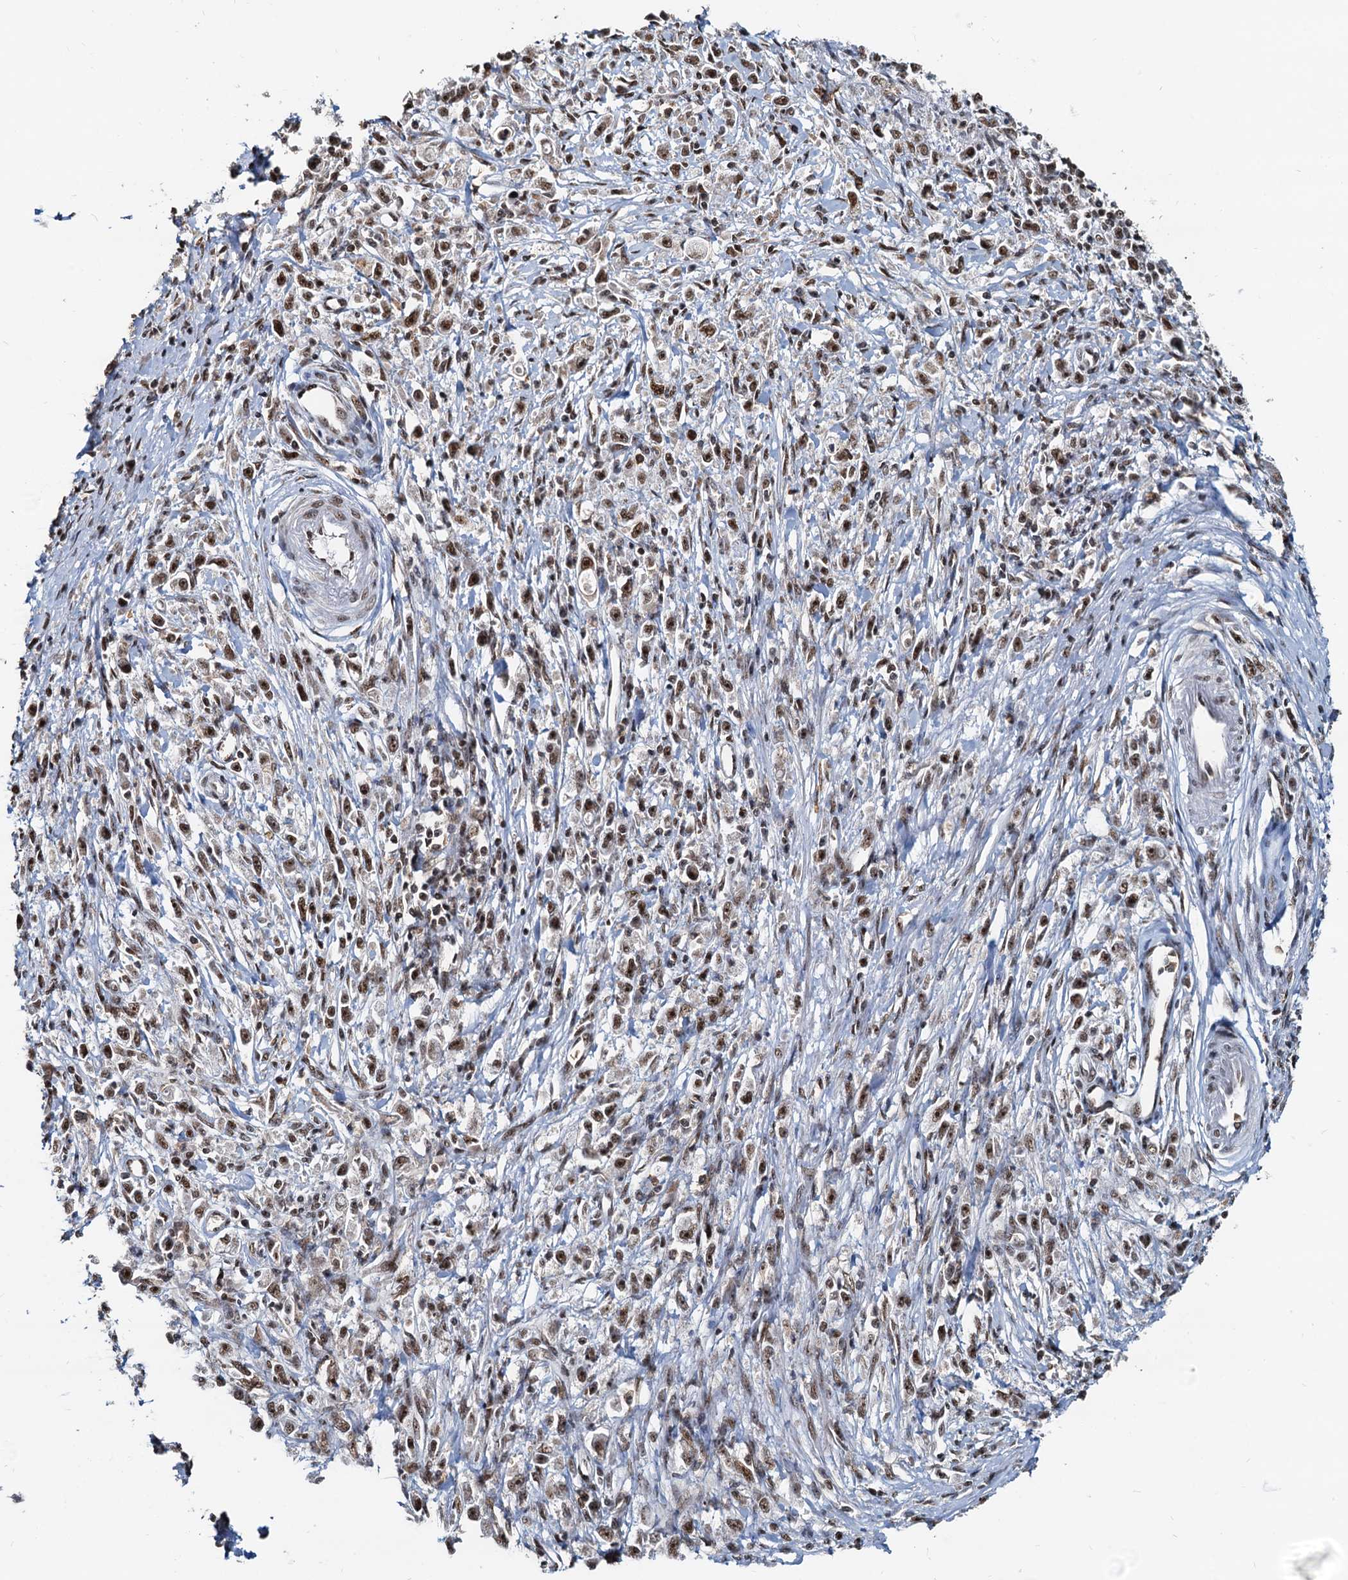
{"staining": {"intensity": "moderate", "quantity": ">75%", "location": "nuclear"}, "tissue": "stomach cancer", "cell_type": "Tumor cells", "image_type": "cancer", "snomed": [{"axis": "morphology", "description": "Adenocarcinoma, NOS"}, {"axis": "topography", "description": "Stomach"}], "caption": "Stomach cancer stained with a brown dye exhibits moderate nuclear positive expression in approximately >75% of tumor cells.", "gene": "RSRC2", "patient": {"sex": "female", "age": 59}}